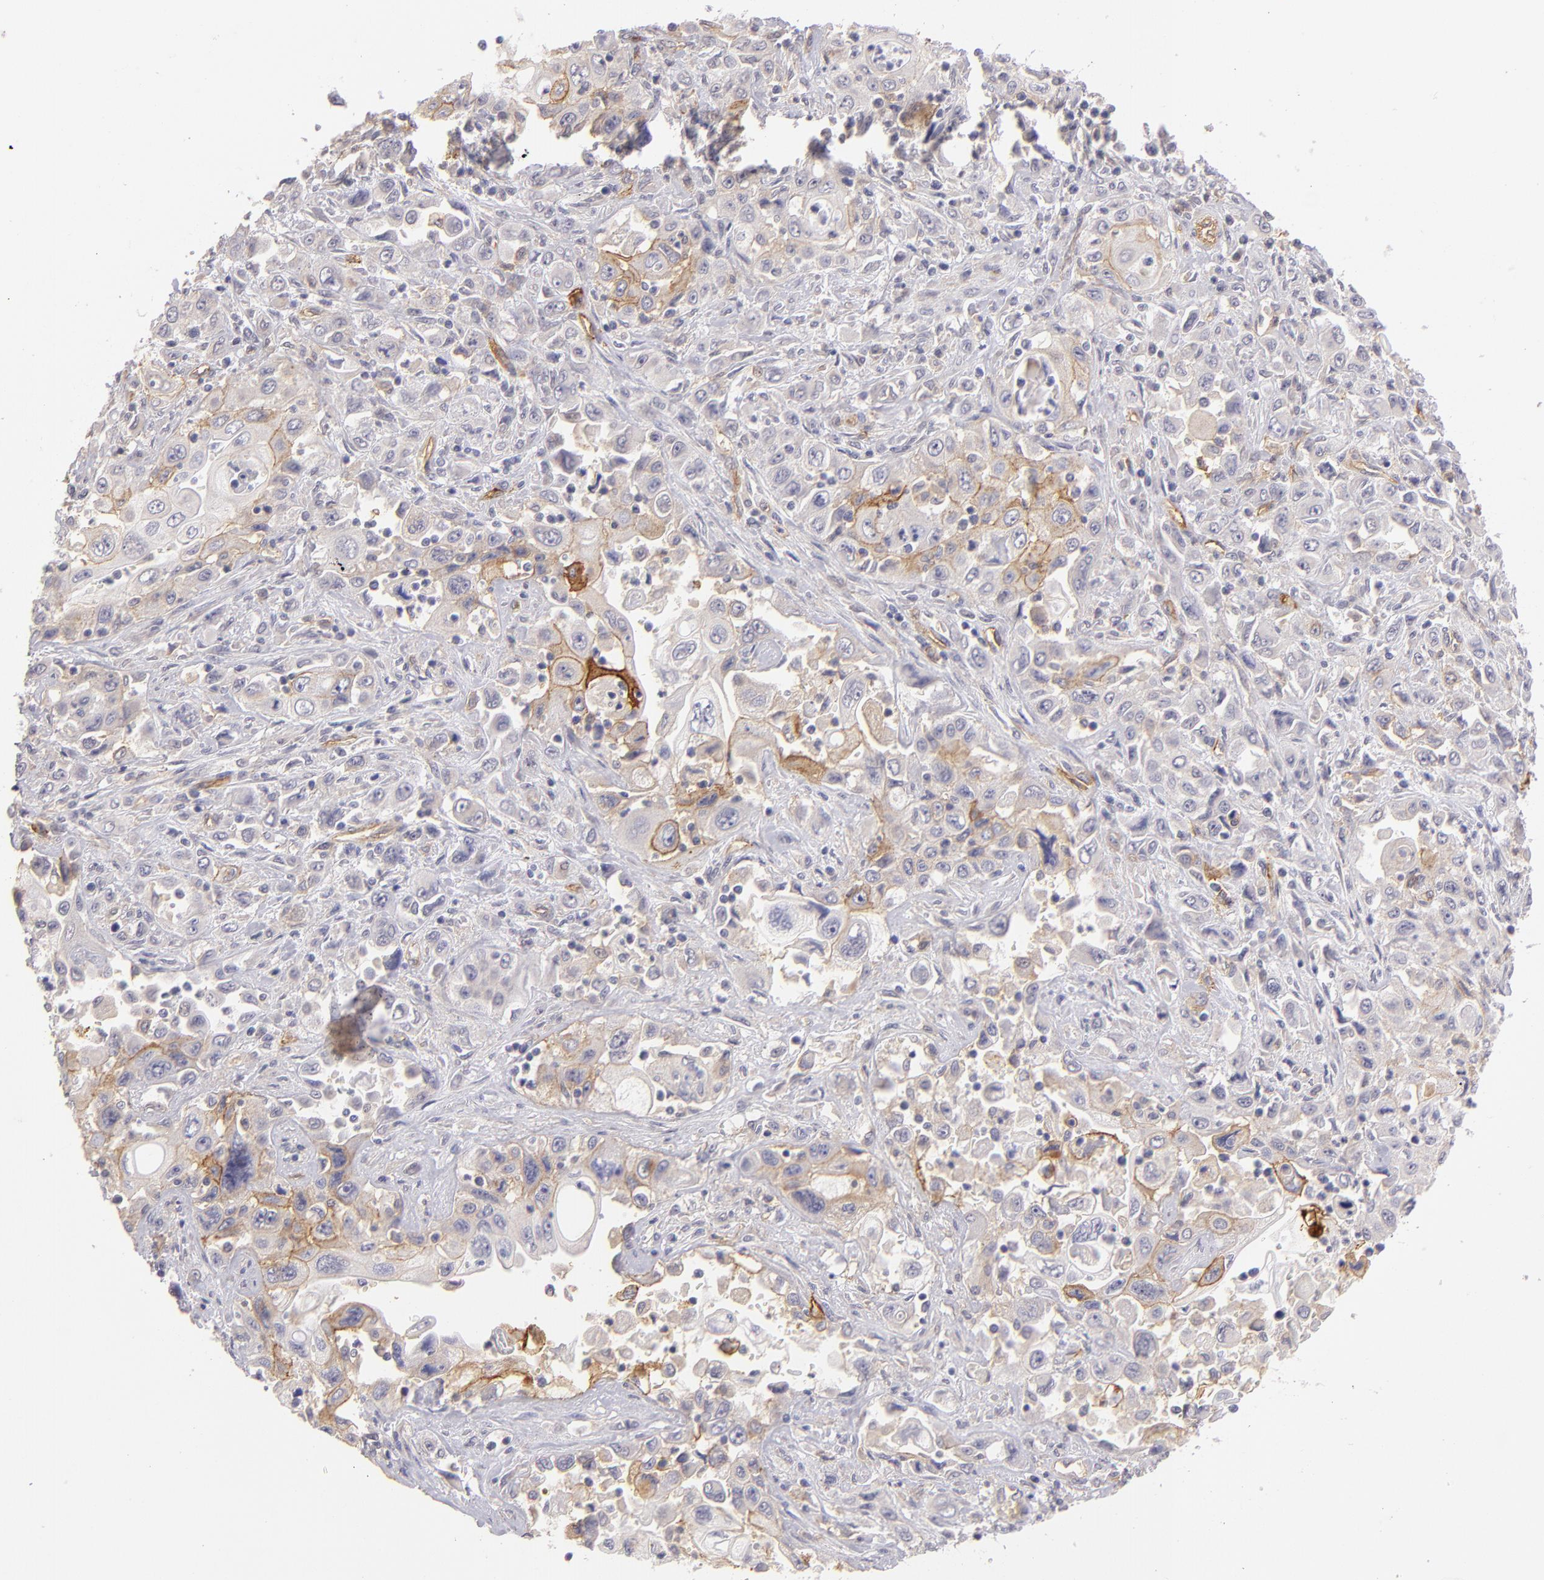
{"staining": {"intensity": "strong", "quantity": "<25%", "location": "cytoplasmic/membranous"}, "tissue": "pancreatic cancer", "cell_type": "Tumor cells", "image_type": "cancer", "snomed": [{"axis": "morphology", "description": "Adenocarcinoma, NOS"}, {"axis": "topography", "description": "Pancreas"}], "caption": "Immunohistochemistry image of pancreatic adenocarcinoma stained for a protein (brown), which exhibits medium levels of strong cytoplasmic/membranous expression in approximately <25% of tumor cells.", "gene": "THBD", "patient": {"sex": "male", "age": 70}}